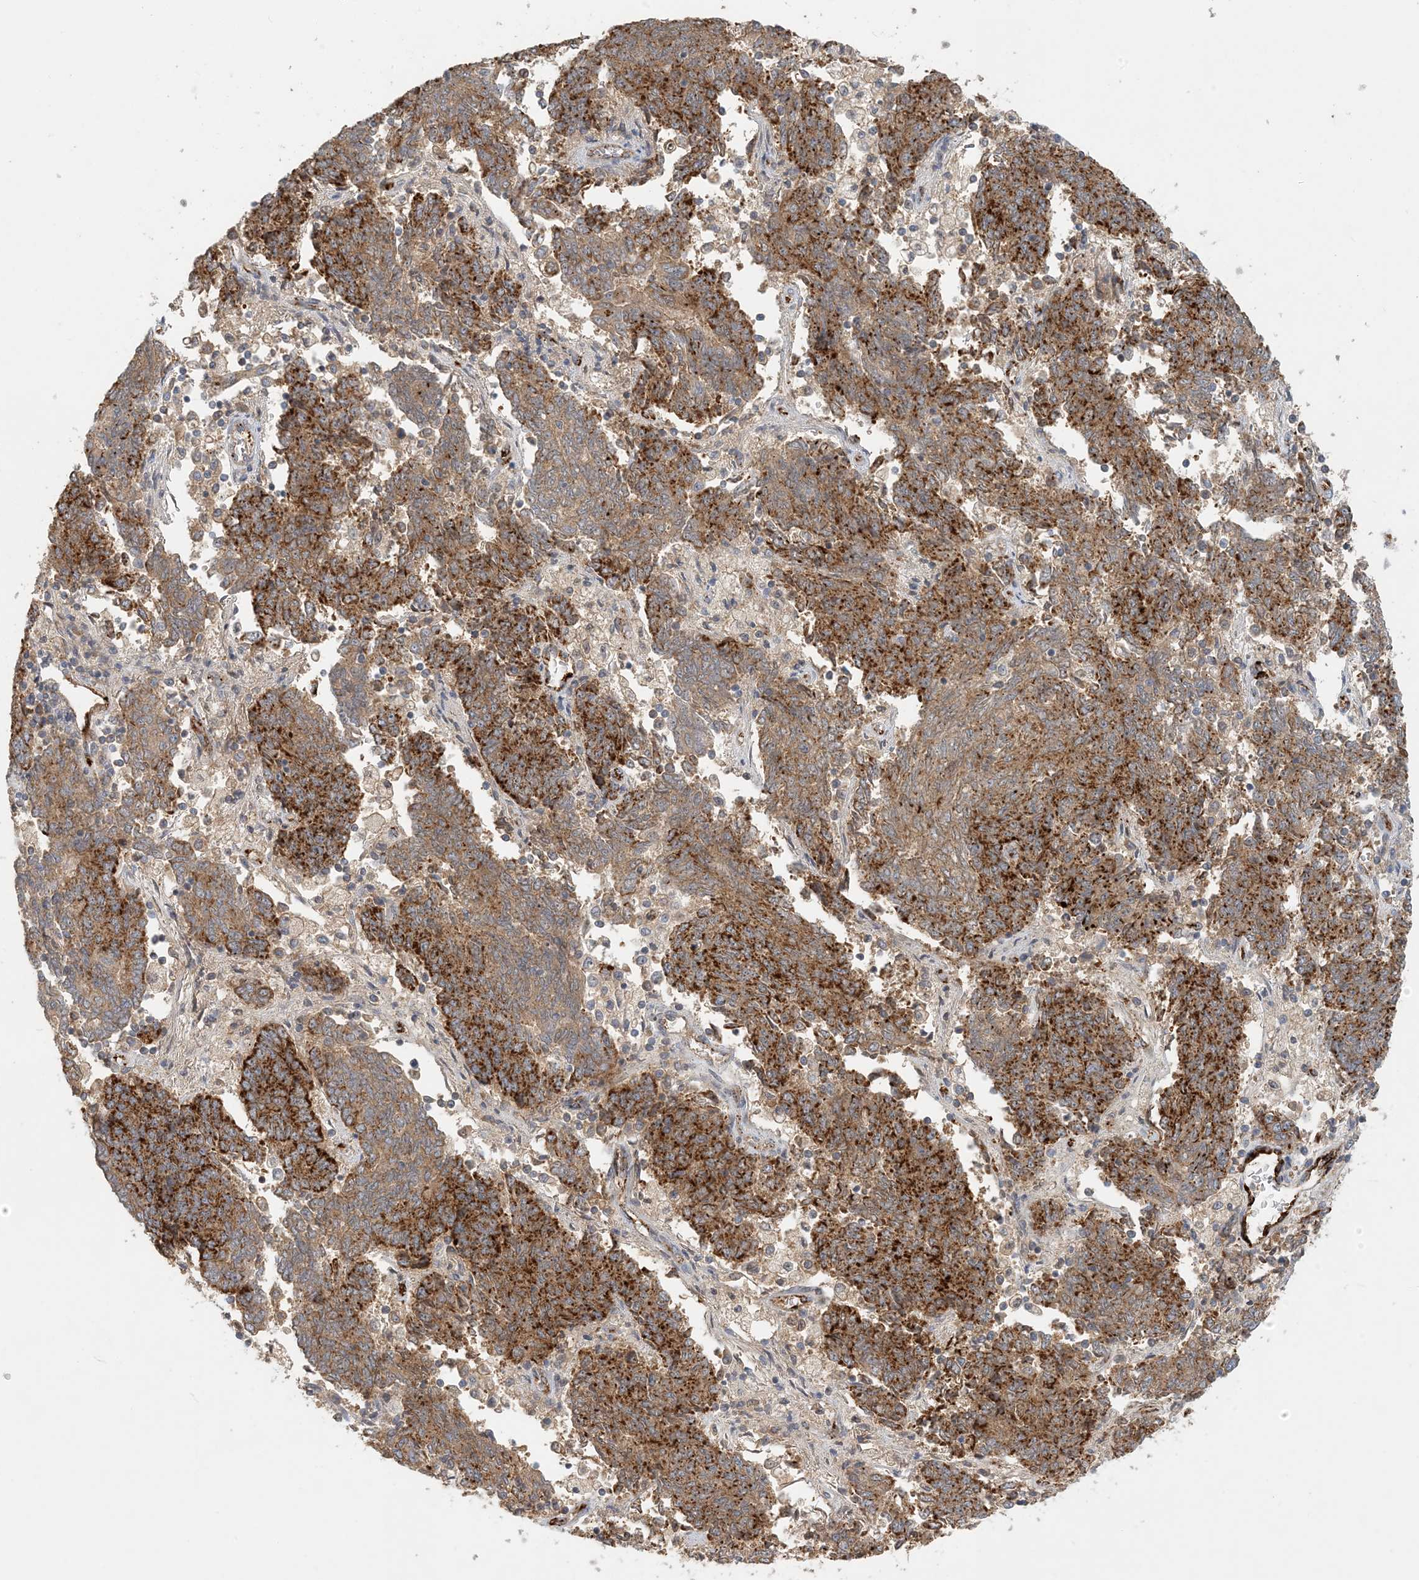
{"staining": {"intensity": "strong", "quantity": ">75%", "location": "cytoplasmic/membranous"}, "tissue": "endometrial cancer", "cell_type": "Tumor cells", "image_type": "cancer", "snomed": [{"axis": "morphology", "description": "Adenocarcinoma, NOS"}, {"axis": "topography", "description": "Endometrium"}], "caption": "Tumor cells demonstrate high levels of strong cytoplasmic/membranous expression in about >75% of cells in endometrial cancer.", "gene": "ZBTB3", "patient": {"sex": "female", "age": 80}}